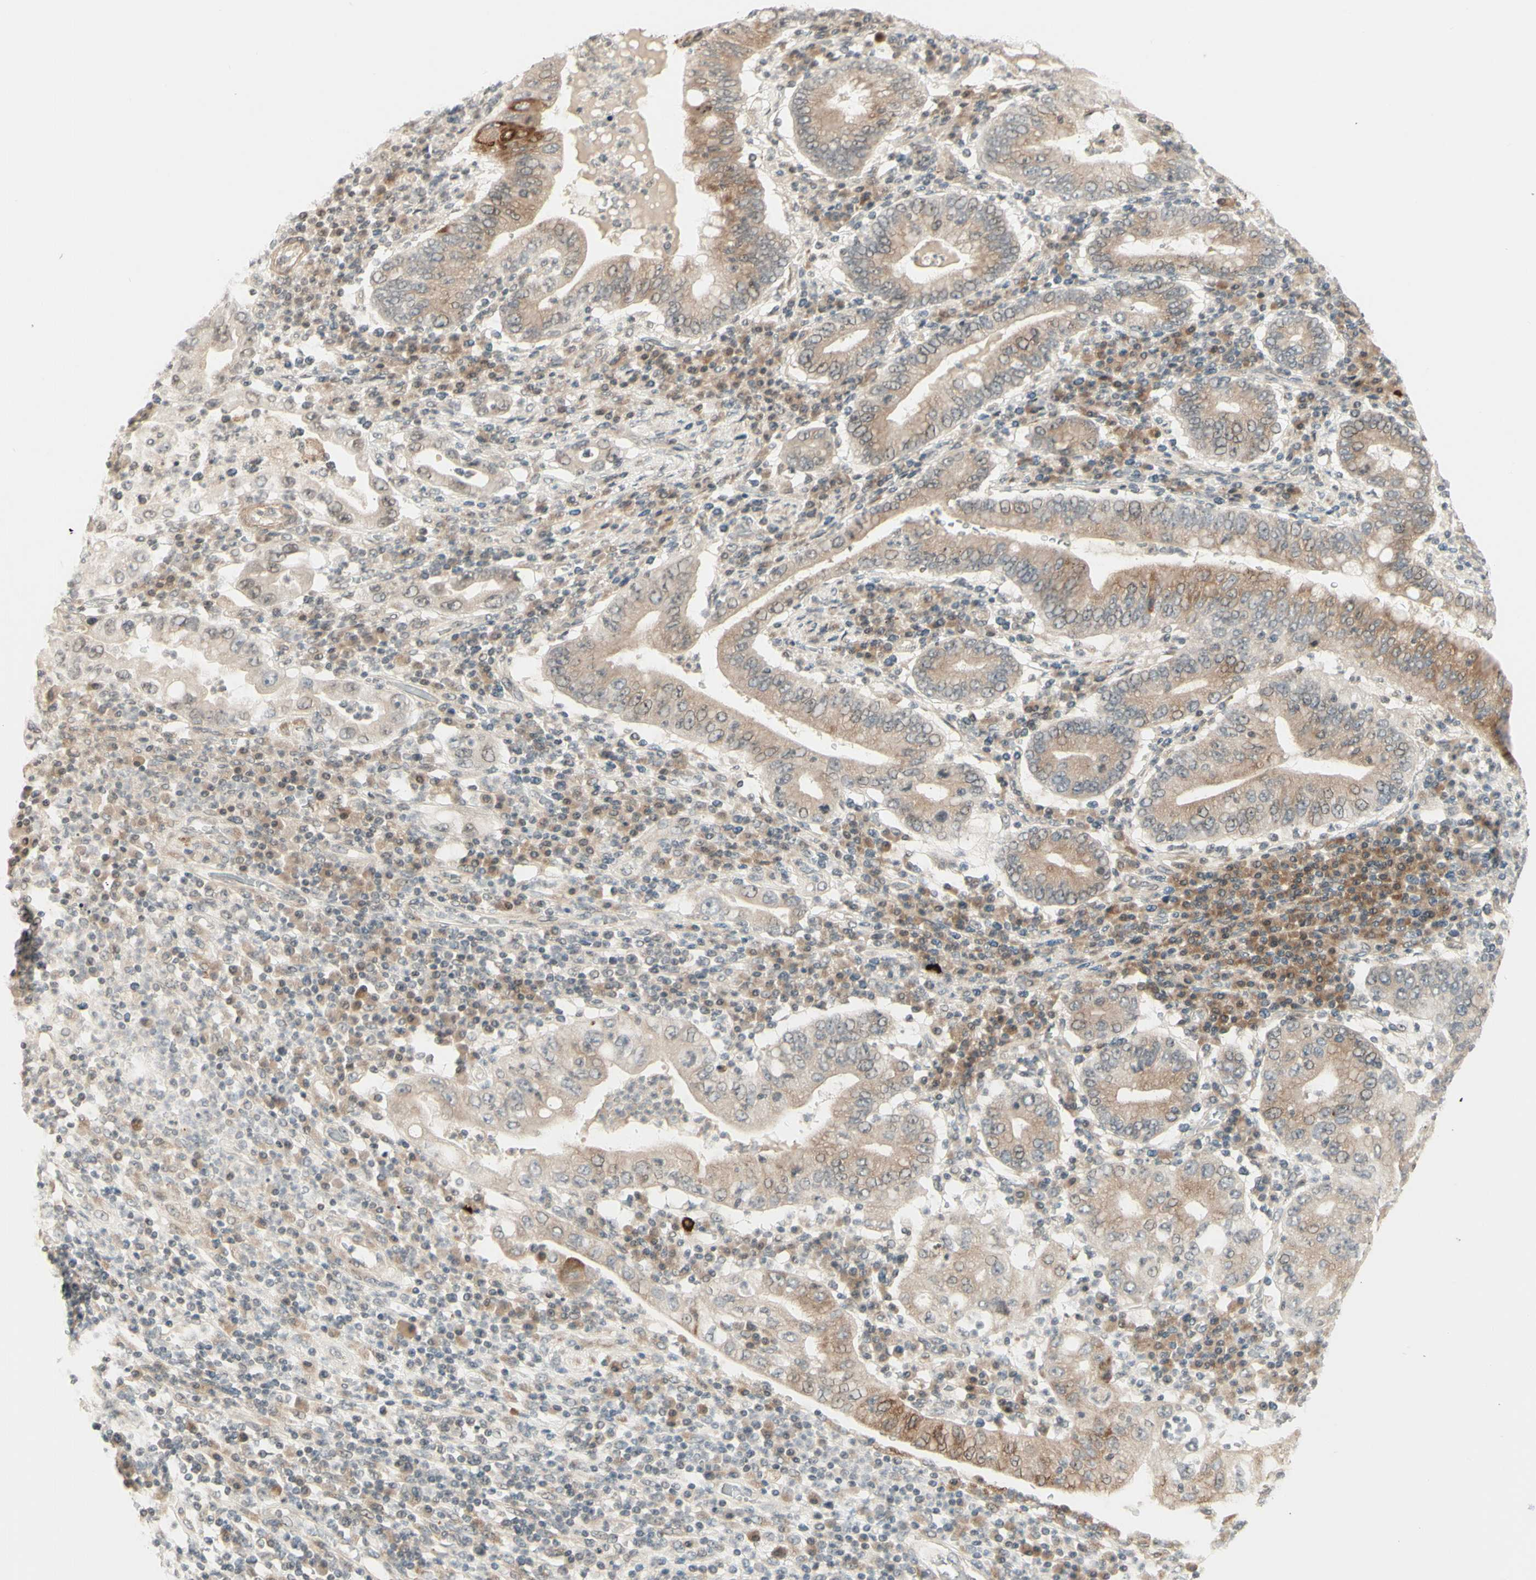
{"staining": {"intensity": "weak", "quantity": ">75%", "location": "cytoplasmic/membranous"}, "tissue": "stomach cancer", "cell_type": "Tumor cells", "image_type": "cancer", "snomed": [{"axis": "morphology", "description": "Normal tissue, NOS"}, {"axis": "morphology", "description": "Adenocarcinoma, NOS"}, {"axis": "topography", "description": "Esophagus"}, {"axis": "topography", "description": "Stomach, upper"}, {"axis": "topography", "description": "Peripheral nerve tissue"}], "caption": "Stomach adenocarcinoma tissue exhibits weak cytoplasmic/membranous expression in about >75% of tumor cells, visualized by immunohistochemistry.", "gene": "ZW10", "patient": {"sex": "male", "age": 62}}